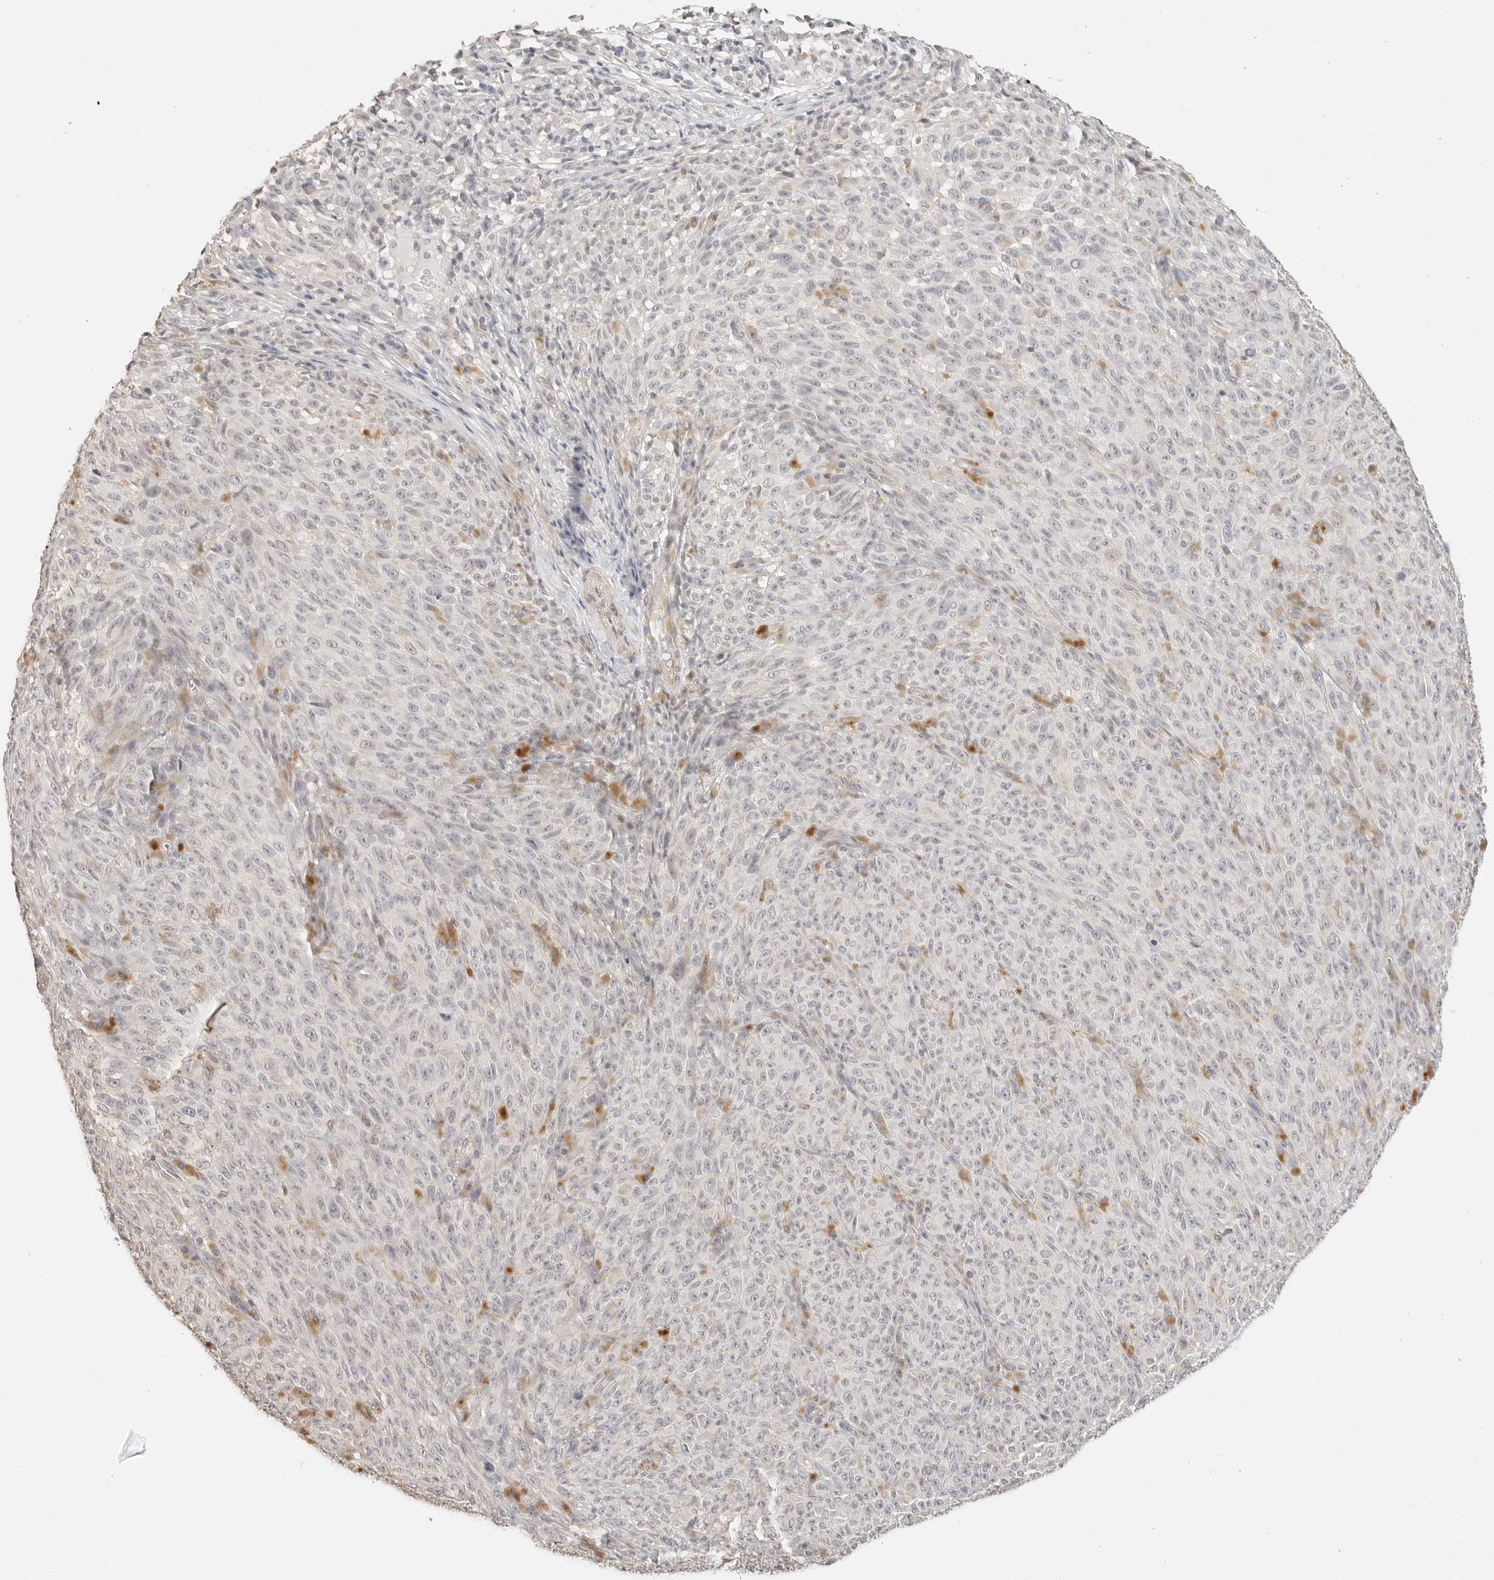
{"staining": {"intensity": "negative", "quantity": "none", "location": "none"}, "tissue": "melanoma", "cell_type": "Tumor cells", "image_type": "cancer", "snomed": [{"axis": "morphology", "description": "Malignant melanoma, NOS"}, {"axis": "topography", "description": "Skin"}], "caption": "A photomicrograph of malignant melanoma stained for a protein shows no brown staining in tumor cells.", "gene": "PCDH19", "patient": {"sex": "female", "age": 82}}